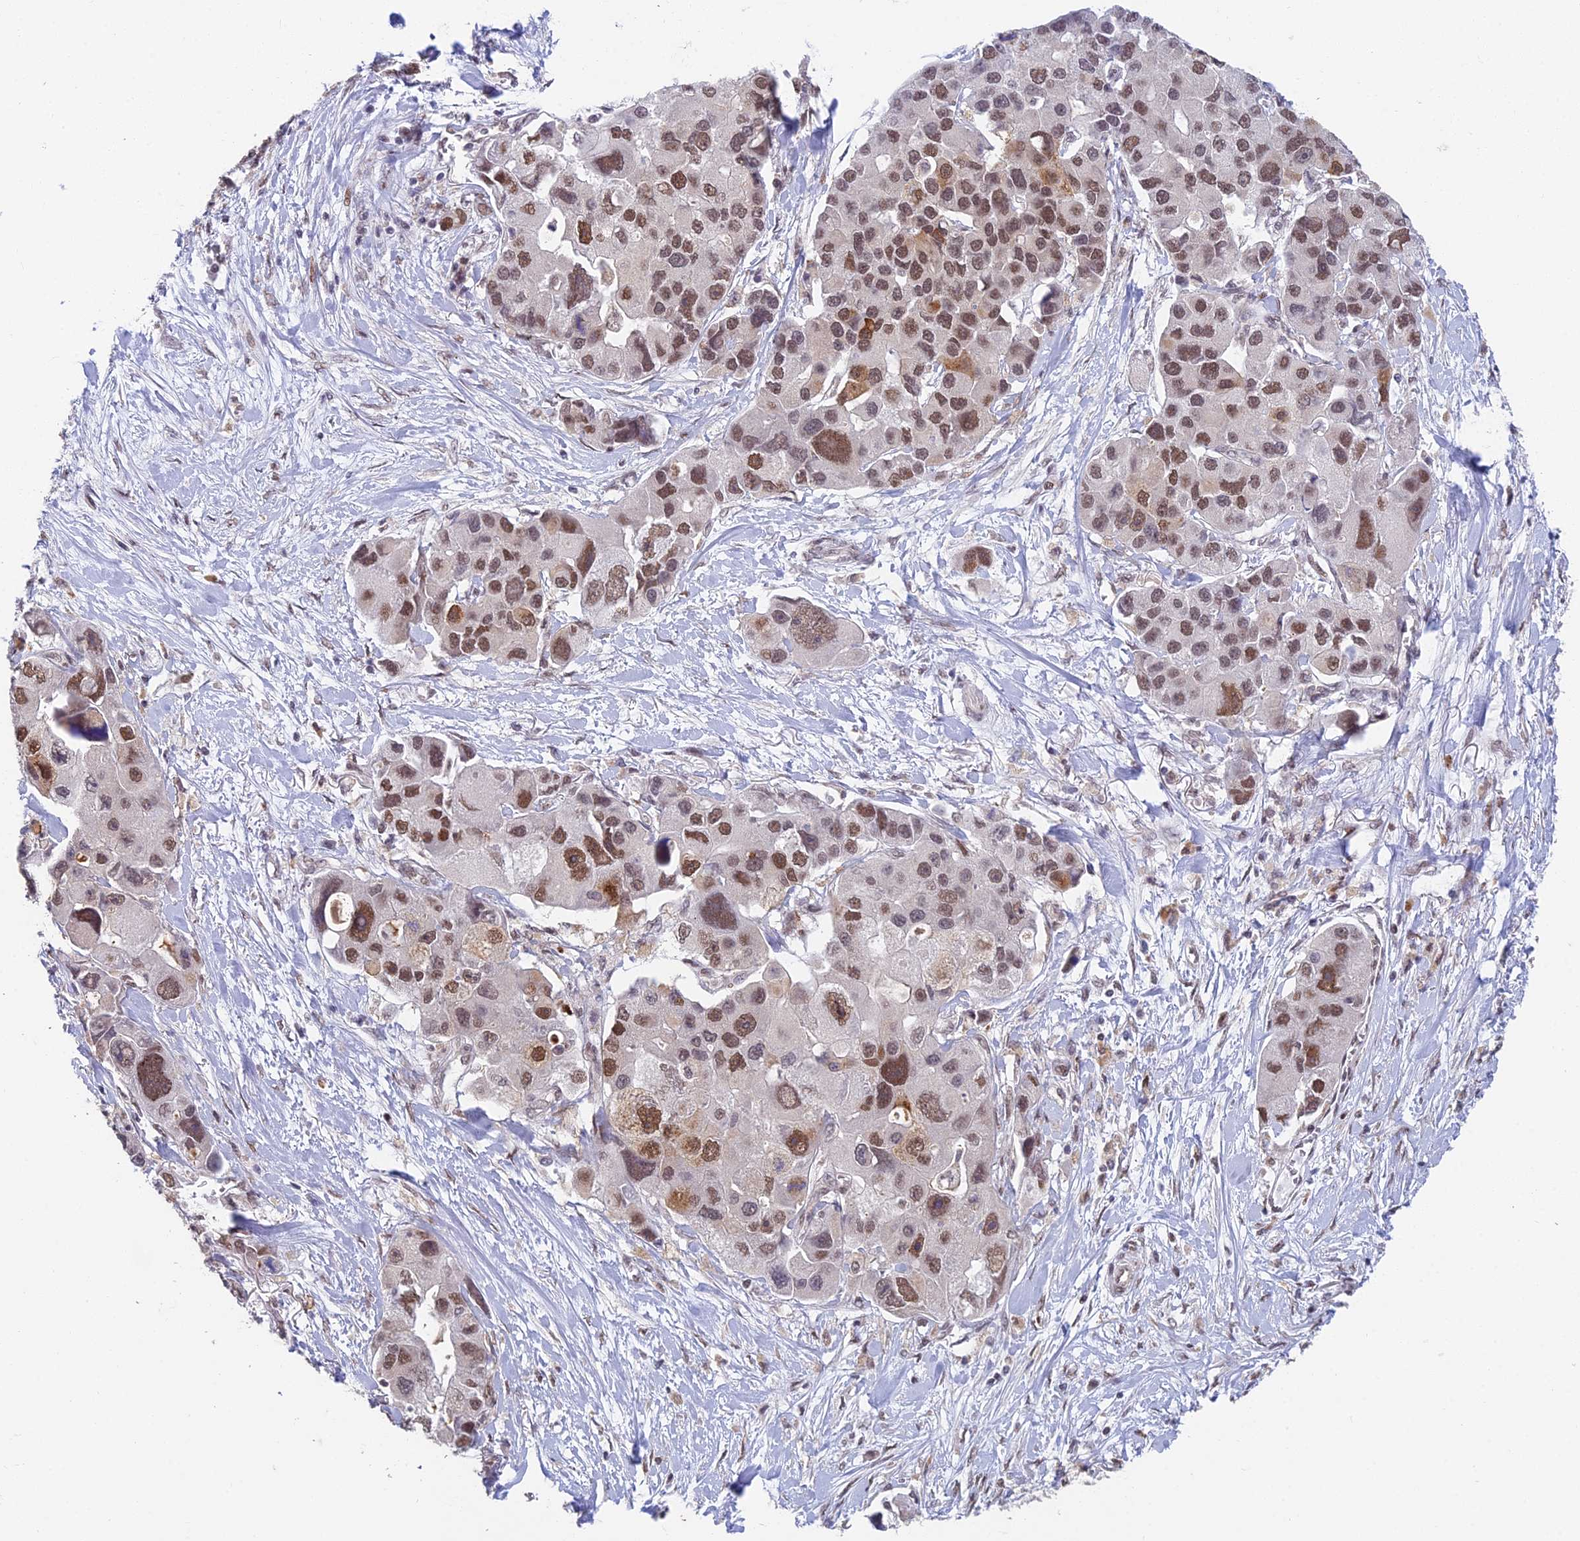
{"staining": {"intensity": "moderate", "quantity": ">75%", "location": "nuclear"}, "tissue": "lung cancer", "cell_type": "Tumor cells", "image_type": "cancer", "snomed": [{"axis": "morphology", "description": "Adenocarcinoma, NOS"}, {"axis": "topography", "description": "Lung"}], "caption": "Lung adenocarcinoma stained with a brown dye reveals moderate nuclear positive positivity in approximately >75% of tumor cells.", "gene": "ABHD17A", "patient": {"sex": "female", "age": 54}}